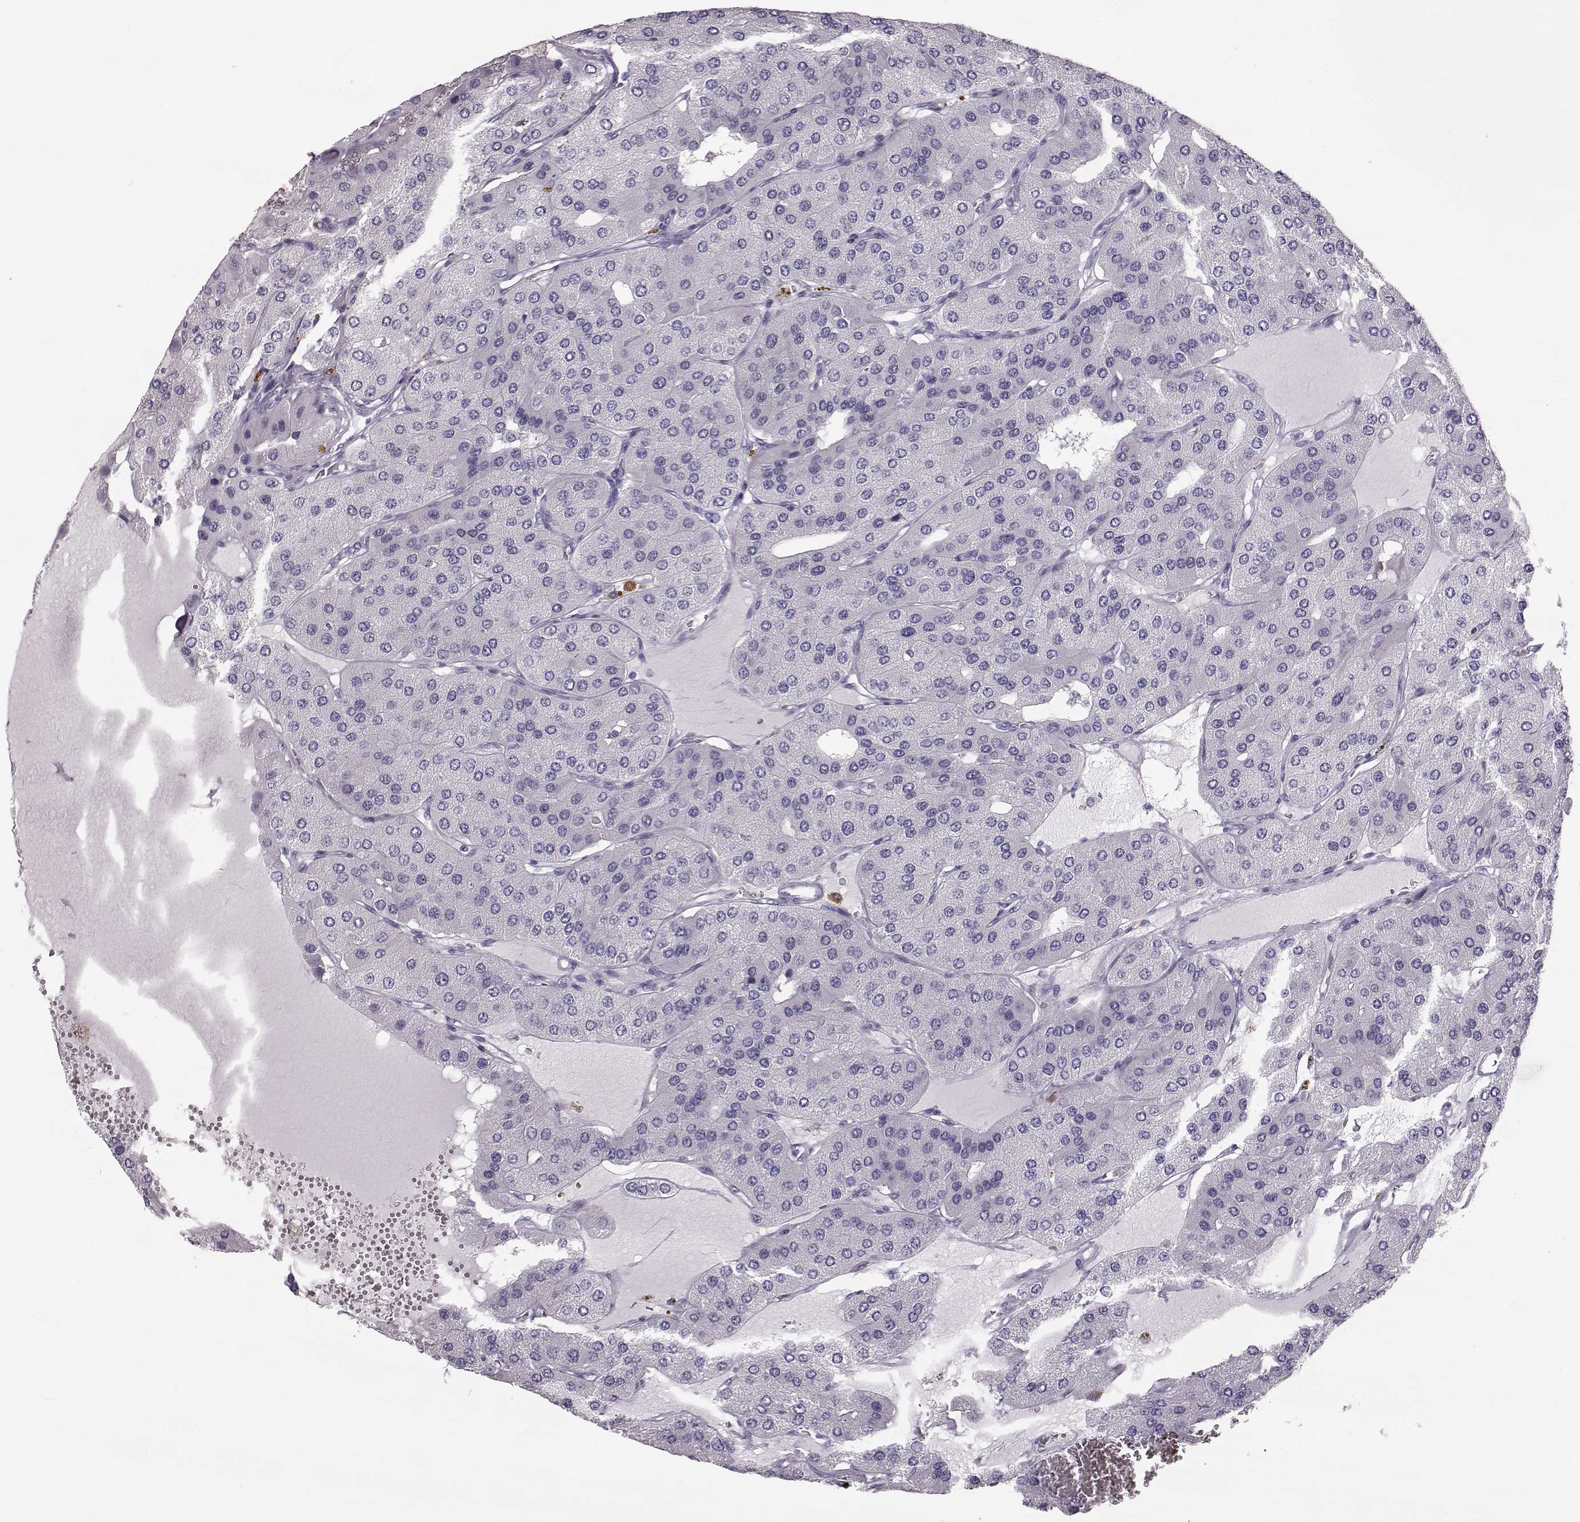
{"staining": {"intensity": "negative", "quantity": "none", "location": "none"}, "tissue": "parathyroid gland", "cell_type": "Glandular cells", "image_type": "normal", "snomed": [{"axis": "morphology", "description": "Normal tissue, NOS"}, {"axis": "morphology", "description": "Adenoma, NOS"}, {"axis": "topography", "description": "Parathyroid gland"}], "caption": "Glandular cells show no significant protein staining in normal parathyroid gland. (Immunohistochemistry (ihc), brightfield microscopy, high magnification).", "gene": "NPTXR", "patient": {"sex": "female", "age": 86}}